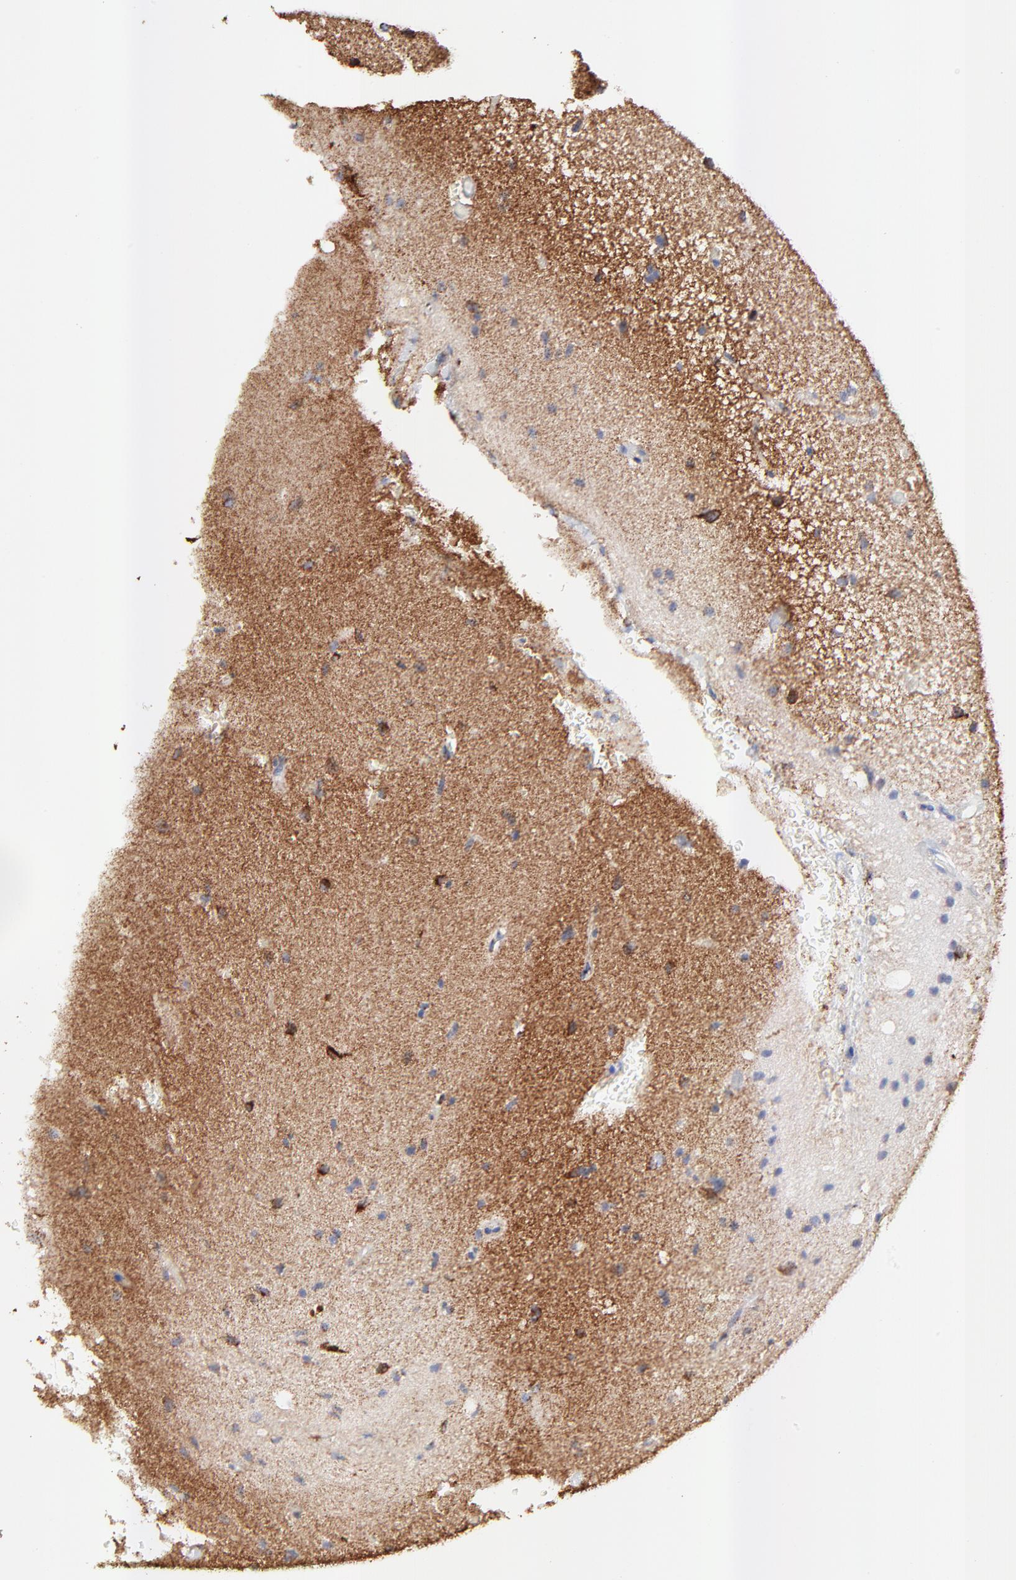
{"staining": {"intensity": "moderate", "quantity": "25%-75%", "location": "cytoplasmic/membranous"}, "tissue": "glioma", "cell_type": "Tumor cells", "image_type": "cancer", "snomed": [{"axis": "morphology", "description": "Glioma, malignant, Low grade"}, {"axis": "topography", "description": "Cerebral cortex"}], "caption": "Moderate cytoplasmic/membranous protein expression is seen in approximately 25%-75% of tumor cells in low-grade glioma (malignant).", "gene": "COX4I1", "patient": {"sex": "female", "age": 47}}